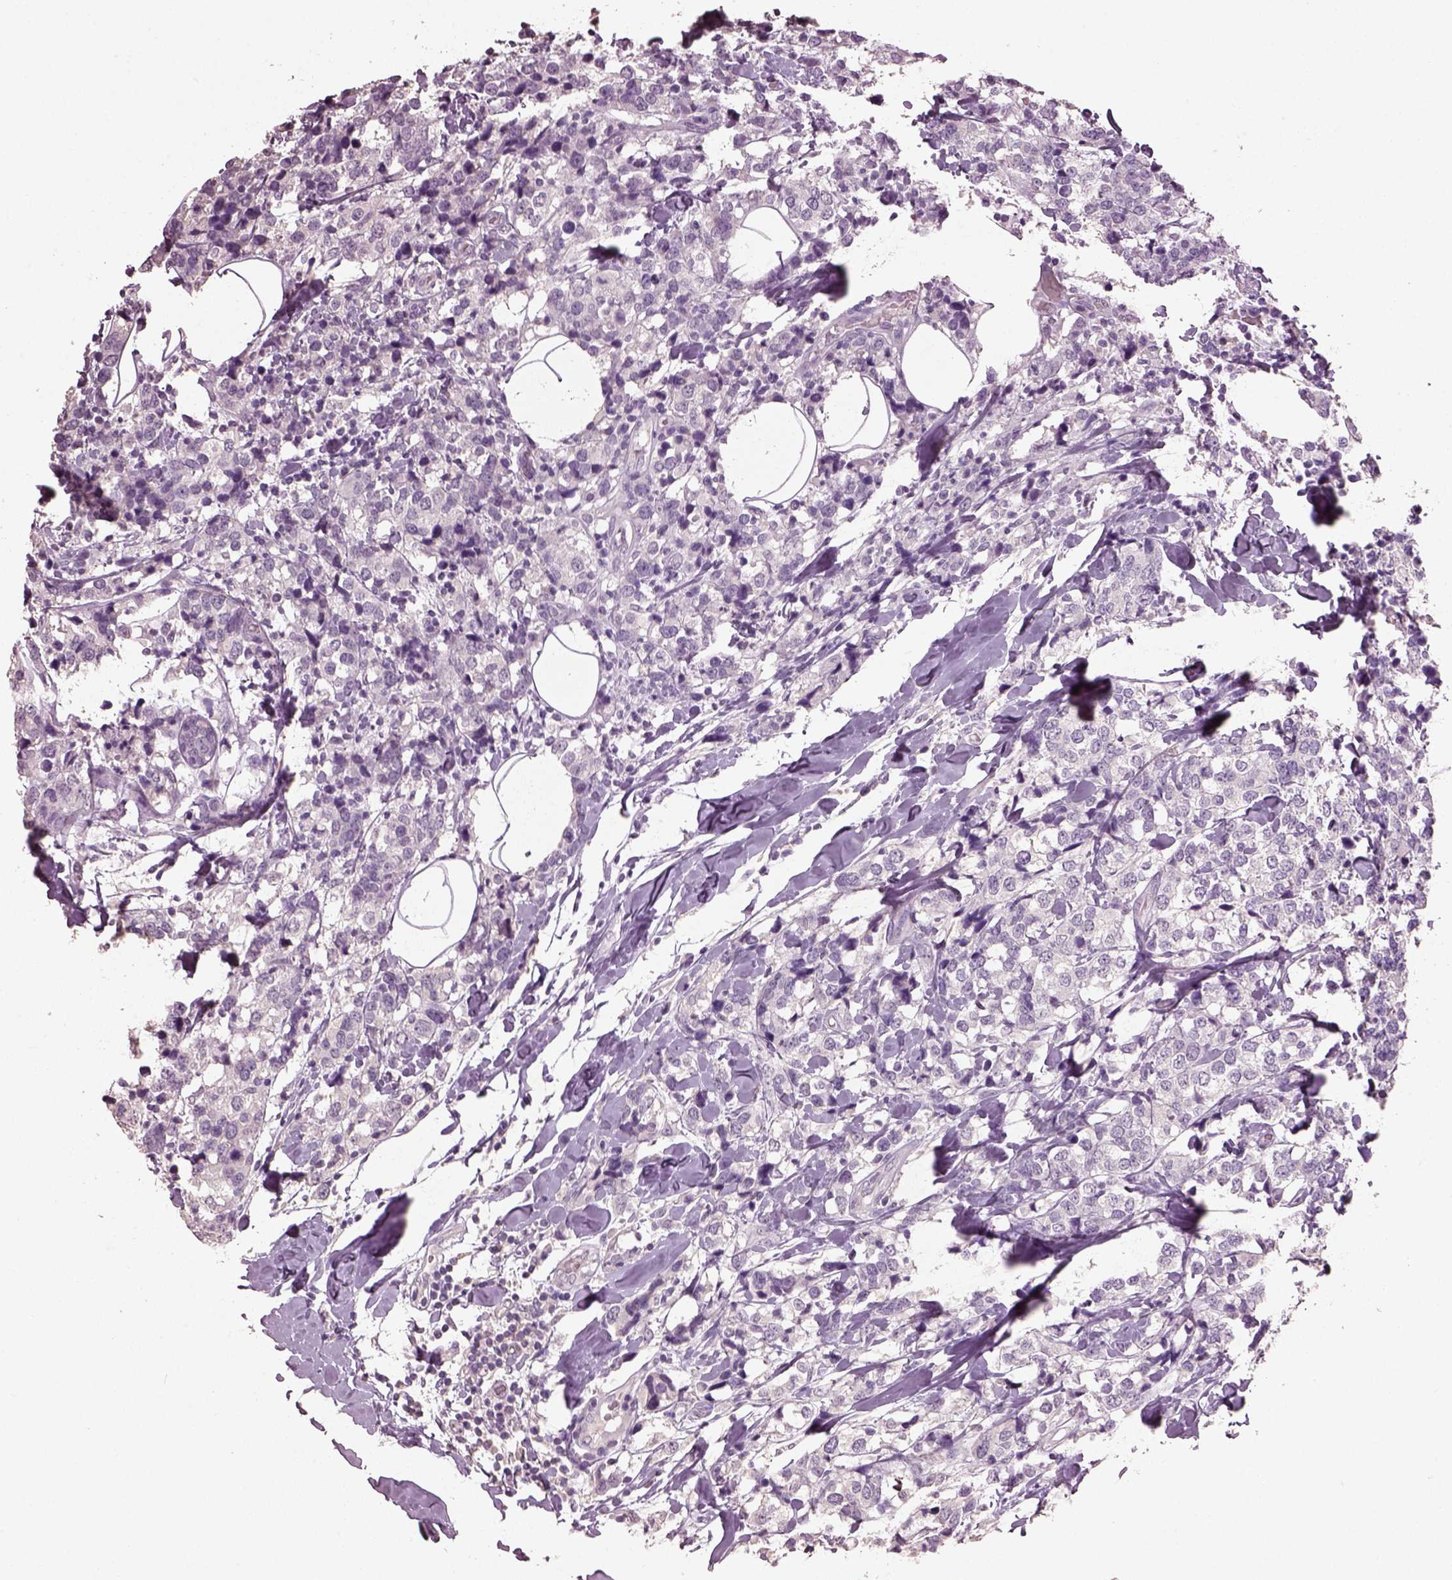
{"staining": {"intensity": "negative", "quantity": "none", "location": "none"}, "tissue": "breast cancer", "cell_type": "Tumor cells", "image_type": "cancer", "snomed": [{"axis": "morphology", "description": "Lobular carcinoma"}, {"axis": "topography", "description": "Breast"}], "caption": "An immunohistochemistry micrograph of lobular carcinoma (breast) is shown. There is no staining in tumor cells of lobular carcinoma (breast).", "gene": "KCNIP3", "patient": {"sex": "female", "age": 59}}